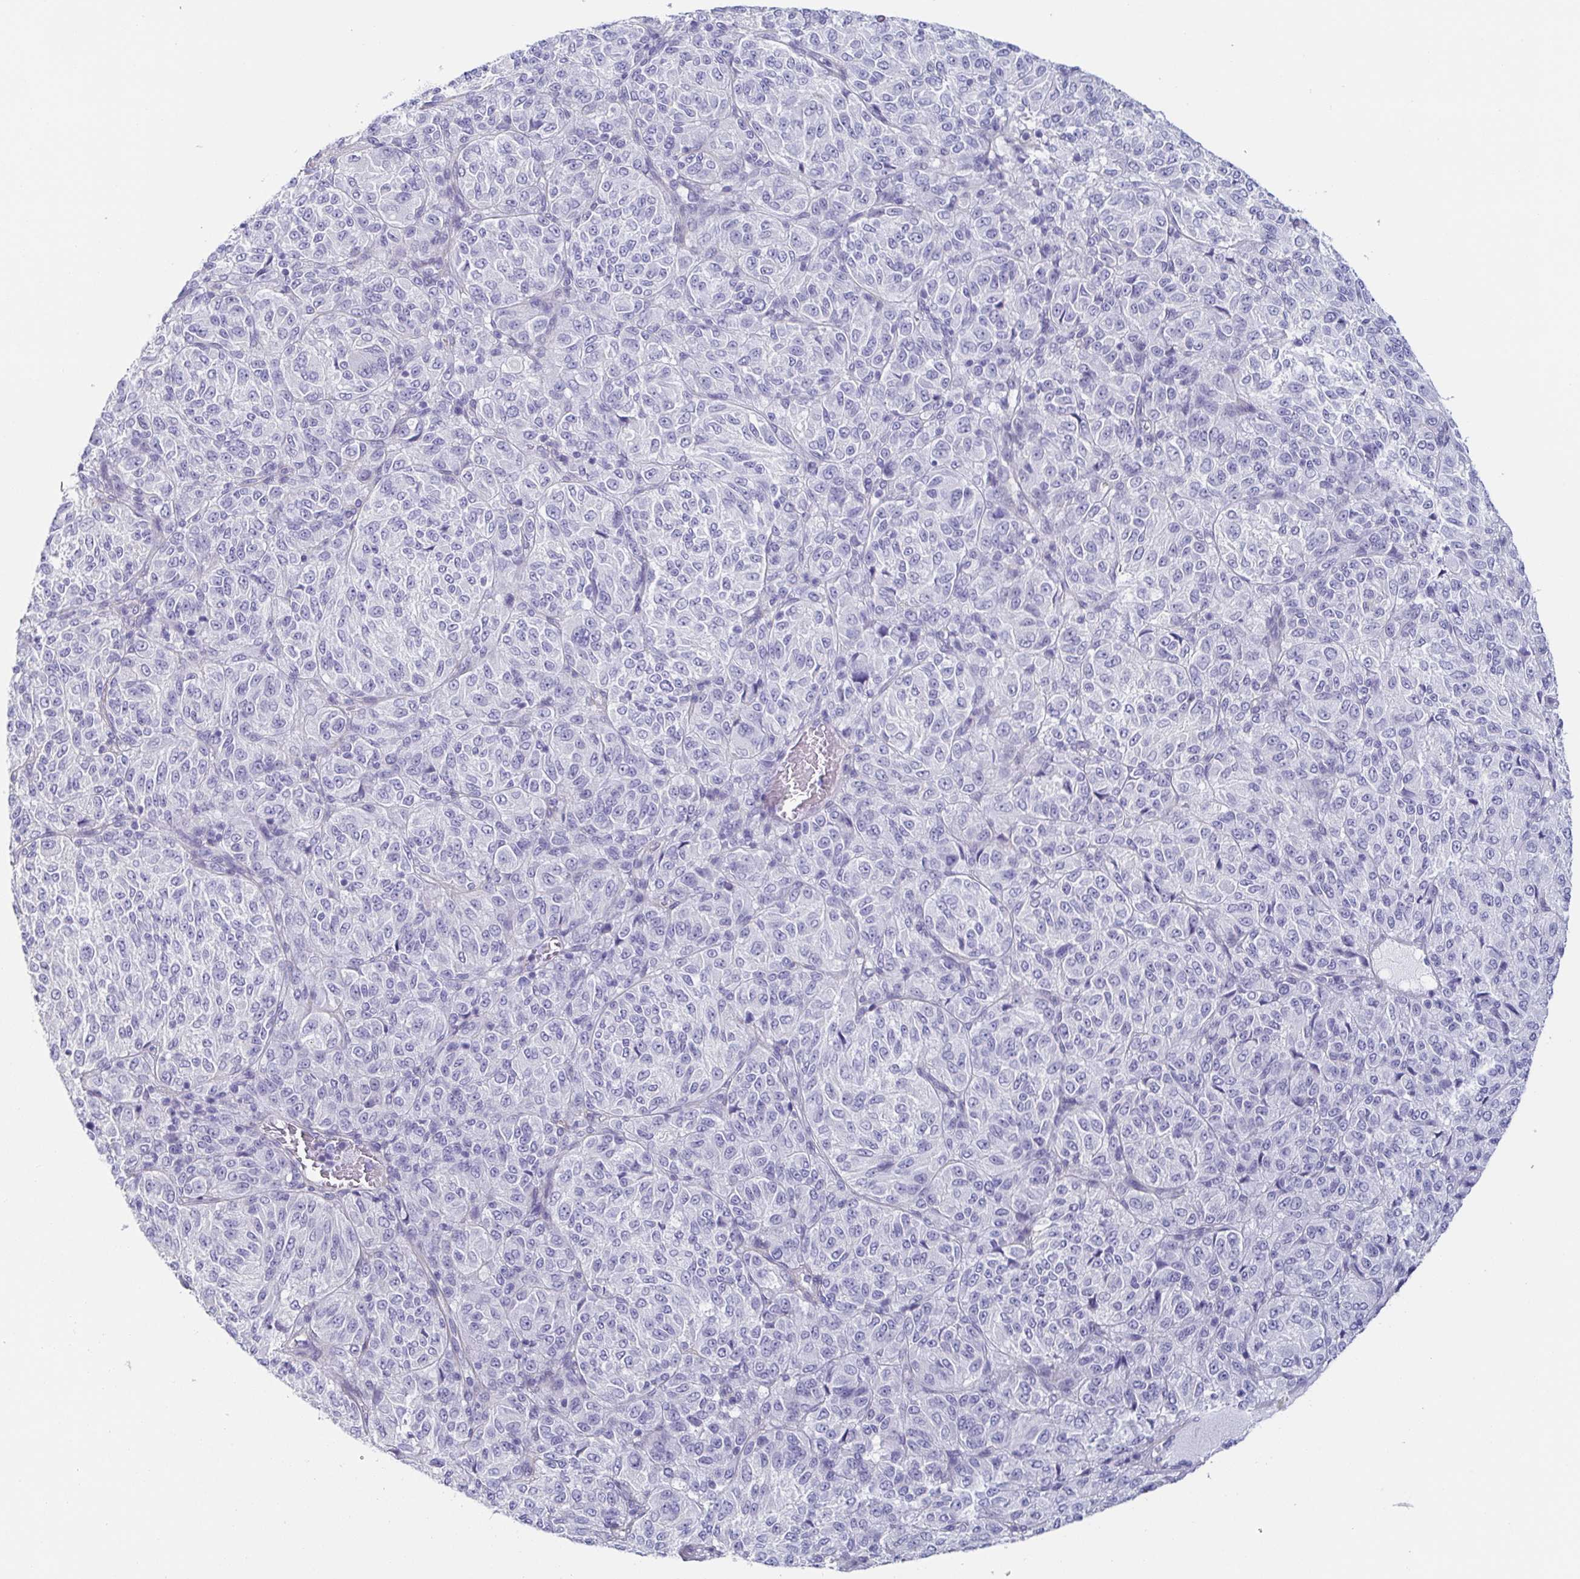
{"staining": {"intensity": "negative", "quantity": "none", "location": "none"}, "tissue": "melanoma", "cell_type": "Tumor cells", "image_type": "cancer", "snomed": [{"axis": "morphology", "description": "Malignant melanoma, Metastatic site"}, {"axis": "topography", "description": "Brain"}], "caption": "The immunohistochemistry (IHC) image has no significant expression in tumor cells of malignant melanoma (metastatic site) tissue.", "gene": "PRR4", "patient": {"sex": "female", "age": 56}}